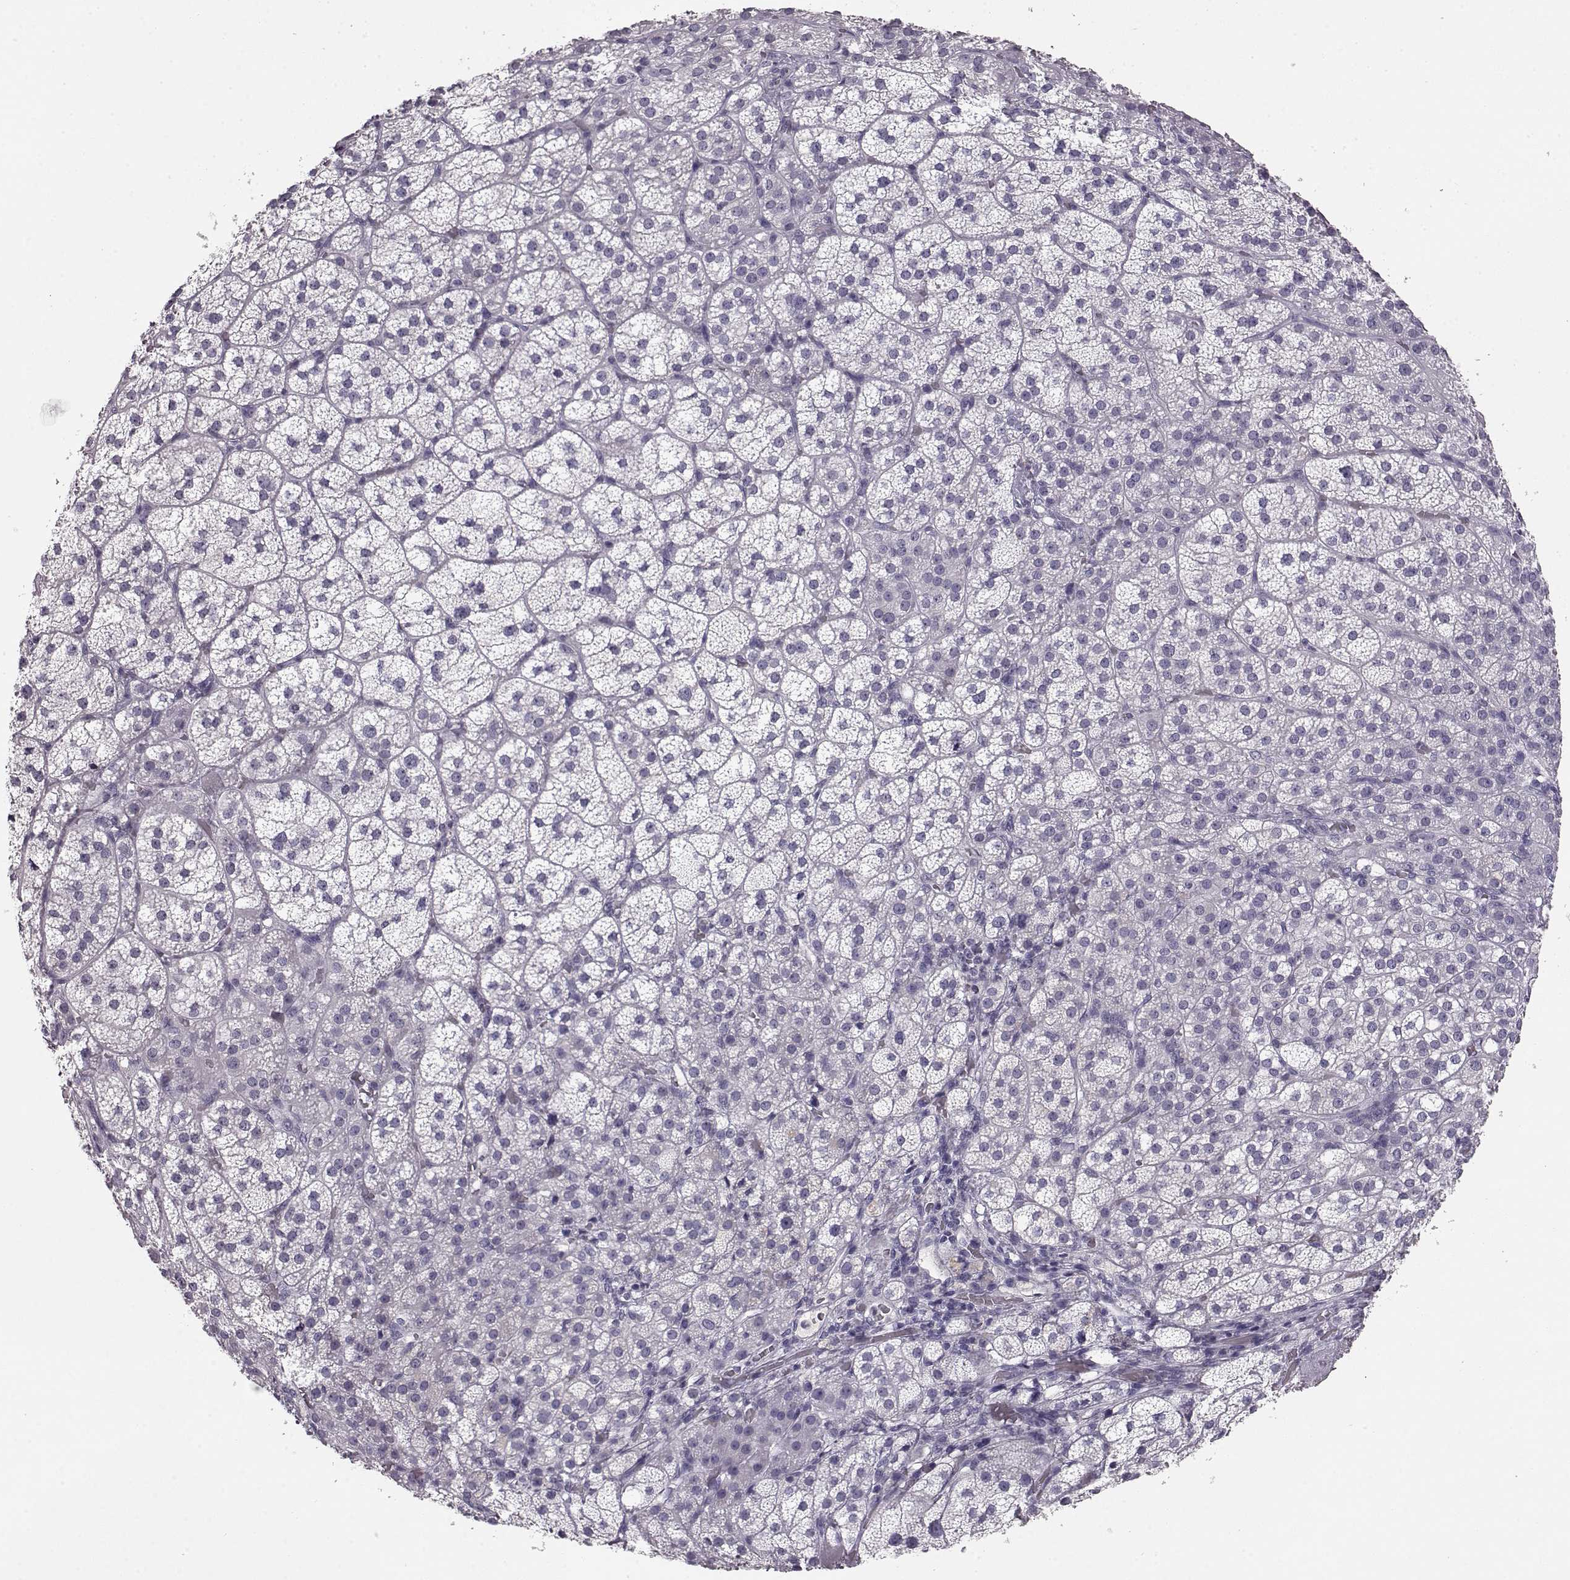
{"staining": {"intensity": "negative", "quantity": "none", "location": "none"}, "tissue": "adrenal gland", "cell_type": "Glandular cells", "image_type": "normal", "snomed": [{"axis": "morphology", "description": "Normal tissue, NOS"}, {"axis": "topography", "description": "Adrenal gland"}], "caption": "This is an immunohistochemistry (IHC) image of unremarkable adrenal gland. There is no staining in glandular cells.", "gene": "KRT81", "patient": {"sex": "female", "age": 60}}